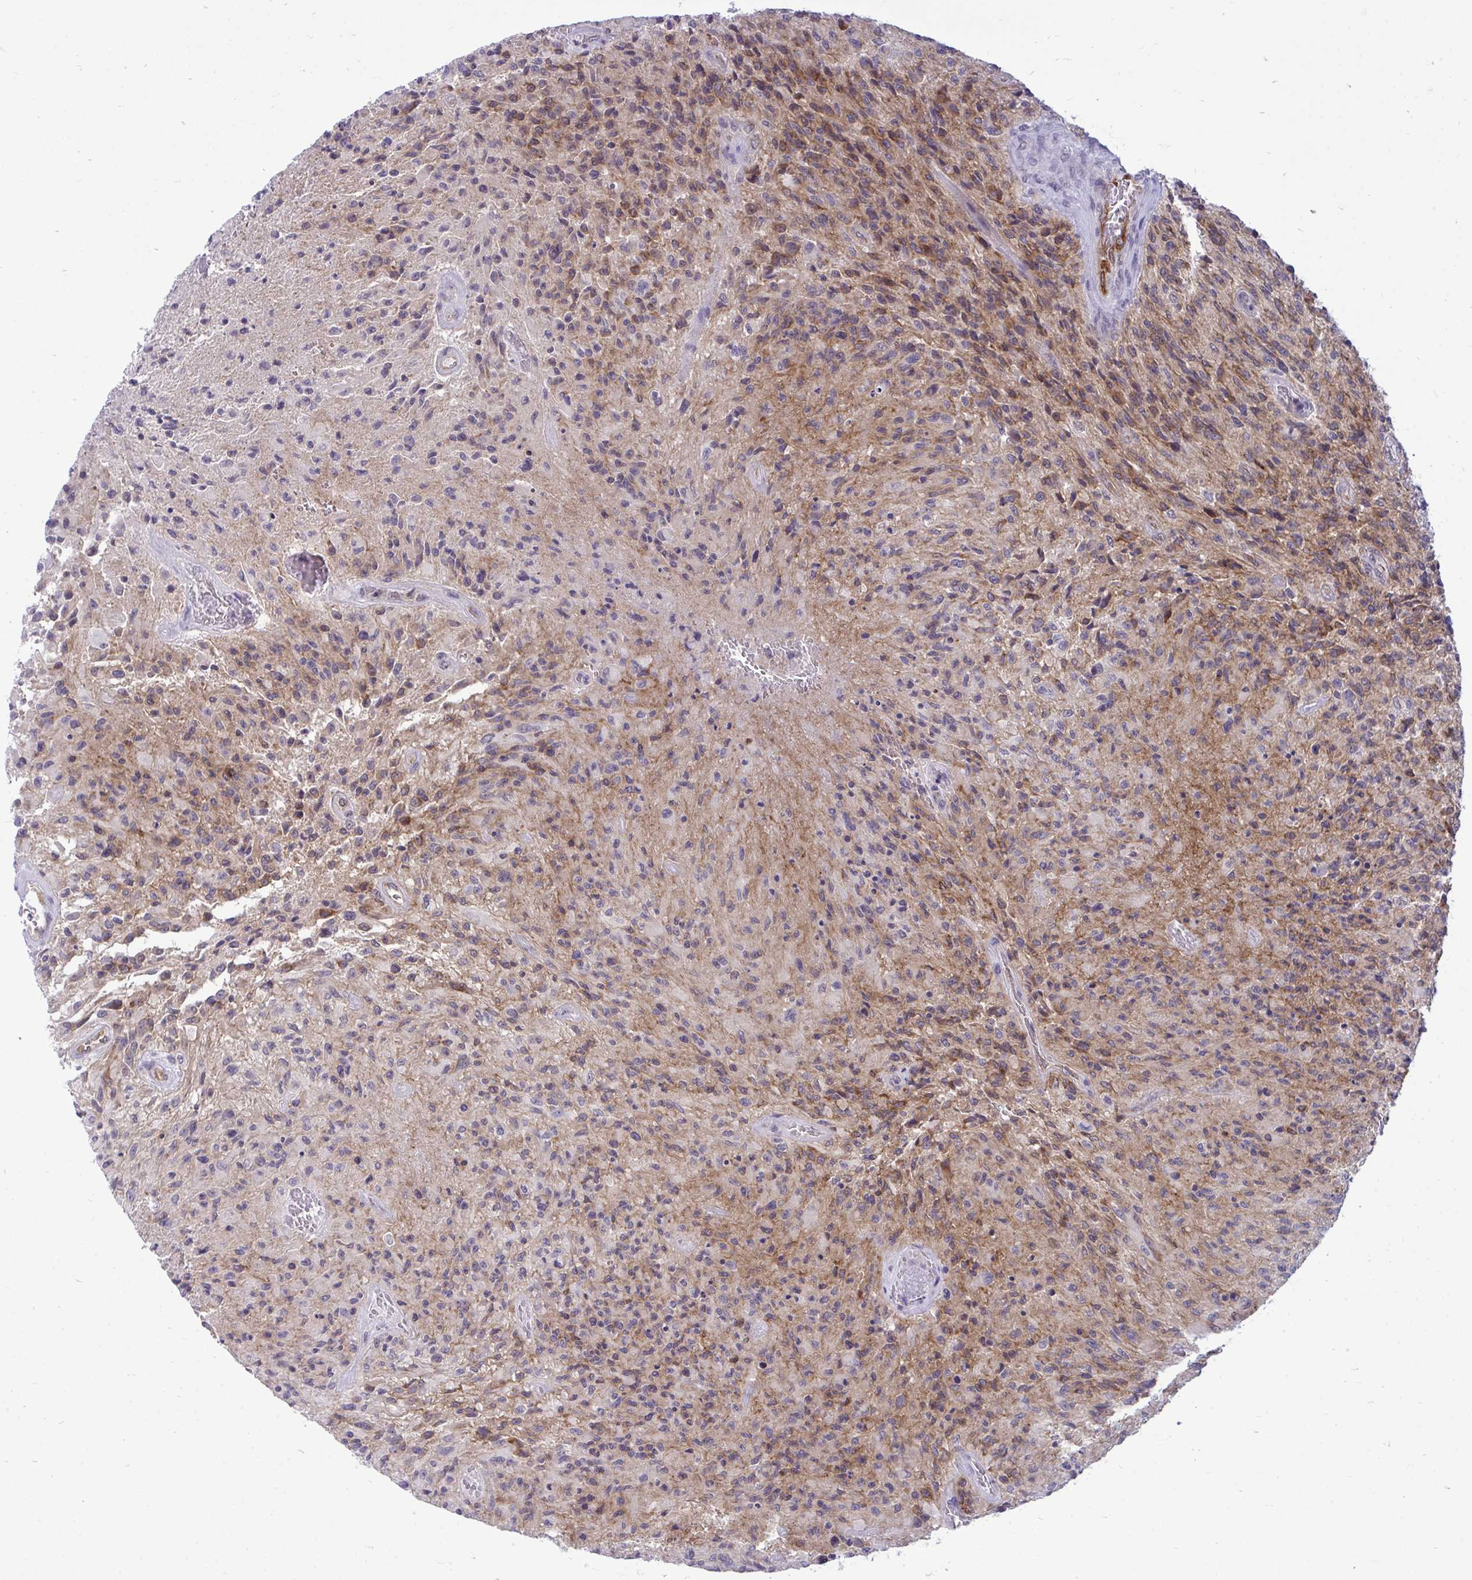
{"staining": {"intensity": "moderate", "quantity": "<25%", "location": "cytoplasmic/membranous"}, "tissue": "glioma", "cell_type": "Tumor cells", "image_type": "cancer", "snomed": [{"axis": "morphology", "description": "Normal tissue, NOS"}, {"axis": "morphology", "description": "Glioma, malignant, High grade"}, {"axis": "topography", "description": "Cerebral cortex"}], "caption": "A high-resolution histopathology image shows immunohistochemistry staining of glioma, which displays moderate cytoplasmic/membranous expression in approximately <25% of tumor cells. The staining was performed using DAB to visualize the protein expression in brown, while the nuclei were stained in blue with hematoxylin (Magnification: 20x).", "gene": "ACSL5", "patient": {"sex": "male", "age": 56}}